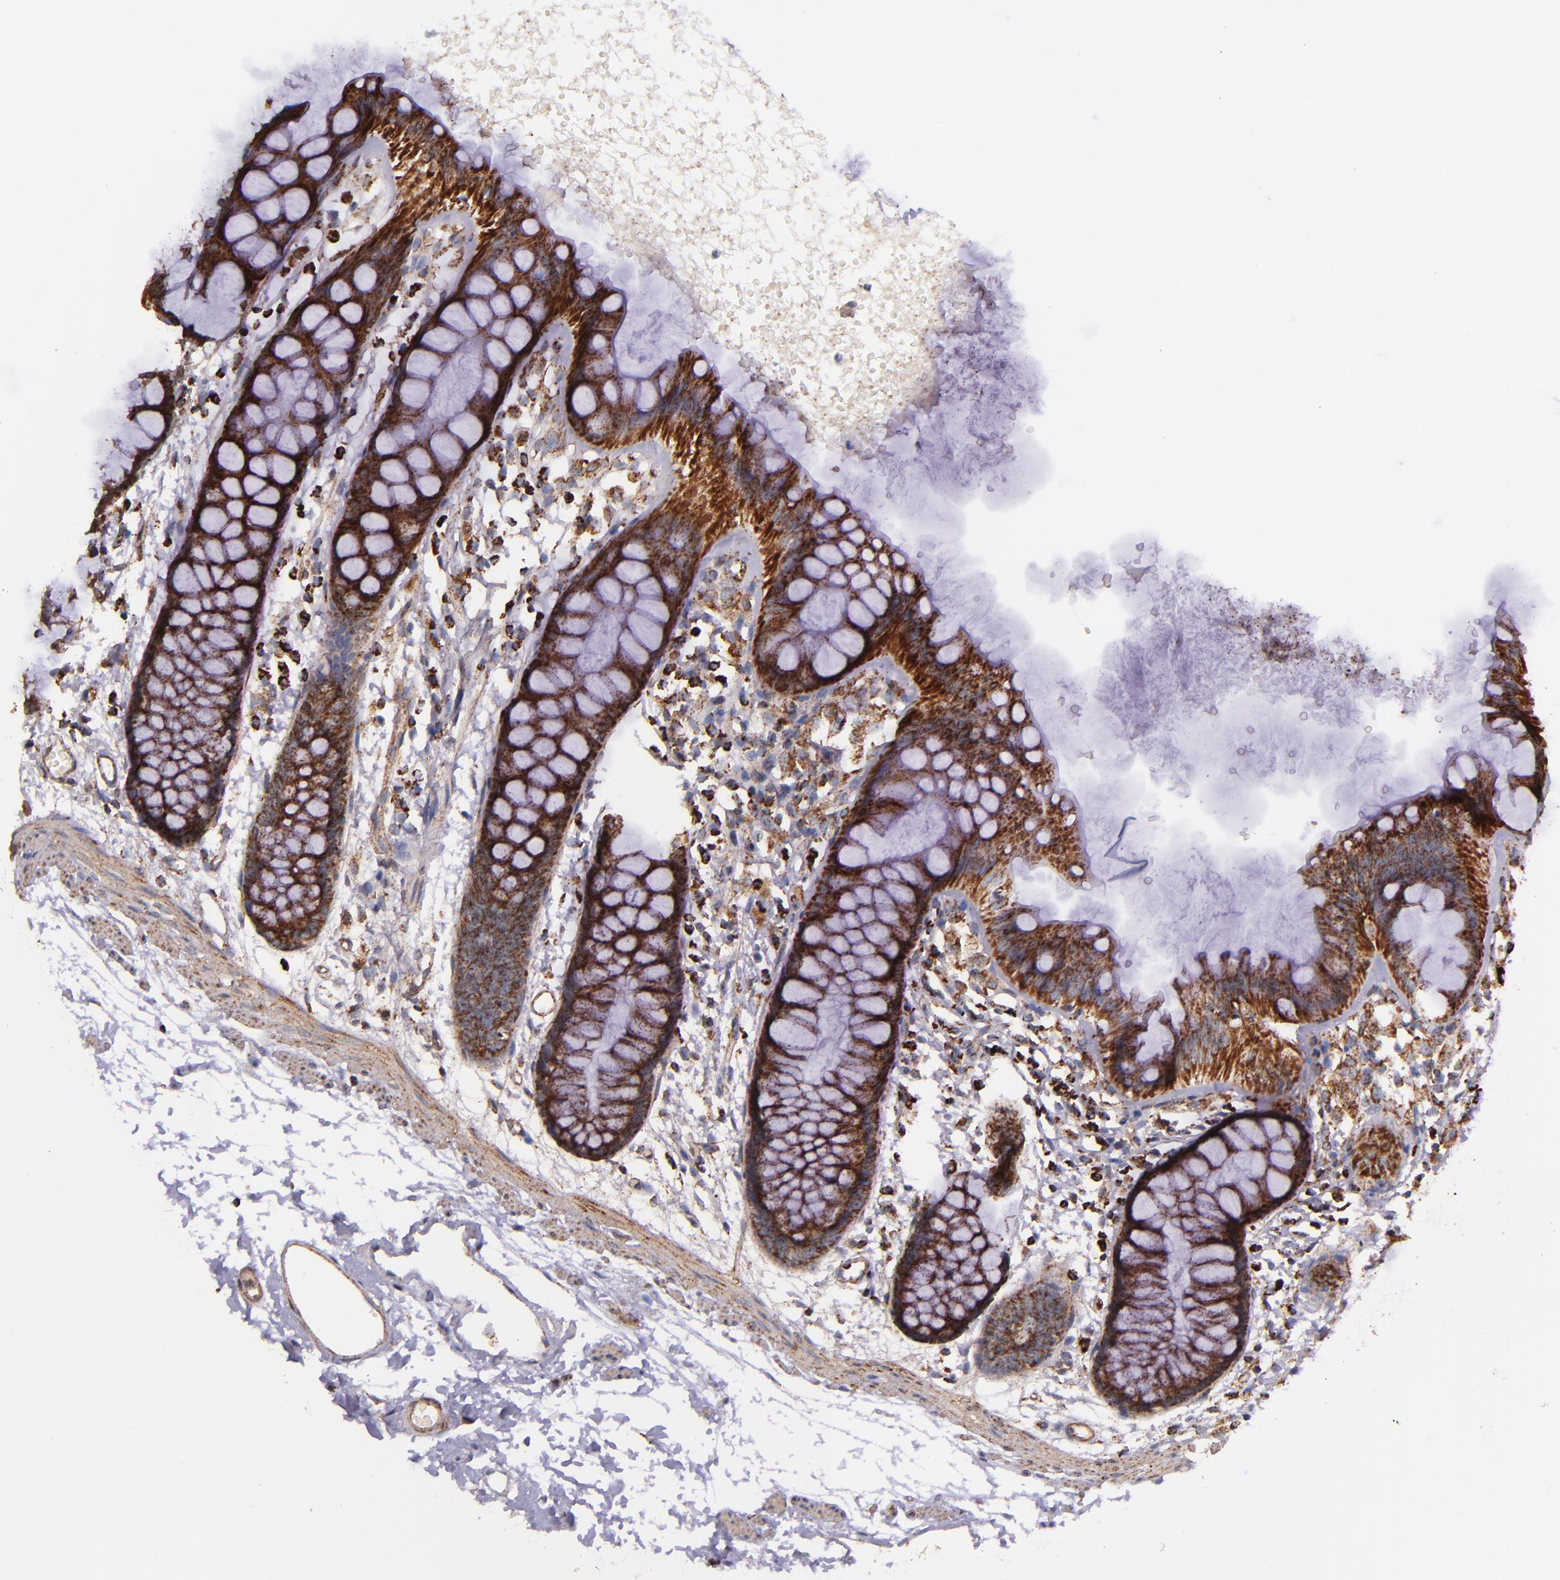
{"staining": {"intensity": "strong", "quantity": ">75%", "location": "cytoplasmic/membranous"}, "tissue": "rectum", "cell_type": "Glandular cells", "image_type": "normal", "snomed": [{"axis": "morphology", "description": "Normal tissue, NOS"}, {"axis": "topography", "description": "Rectum"}], "caption": "This histopathology image reveals benign rectum stained with immunohistochemistry to label a protein in brown. The cytoplasmic/membranous of glandular cells show strong positivity for the protein. Nuclei are counter-stained blue.", "gene": "IDH3G", "patient": {"sex": "female", "age": 66}}